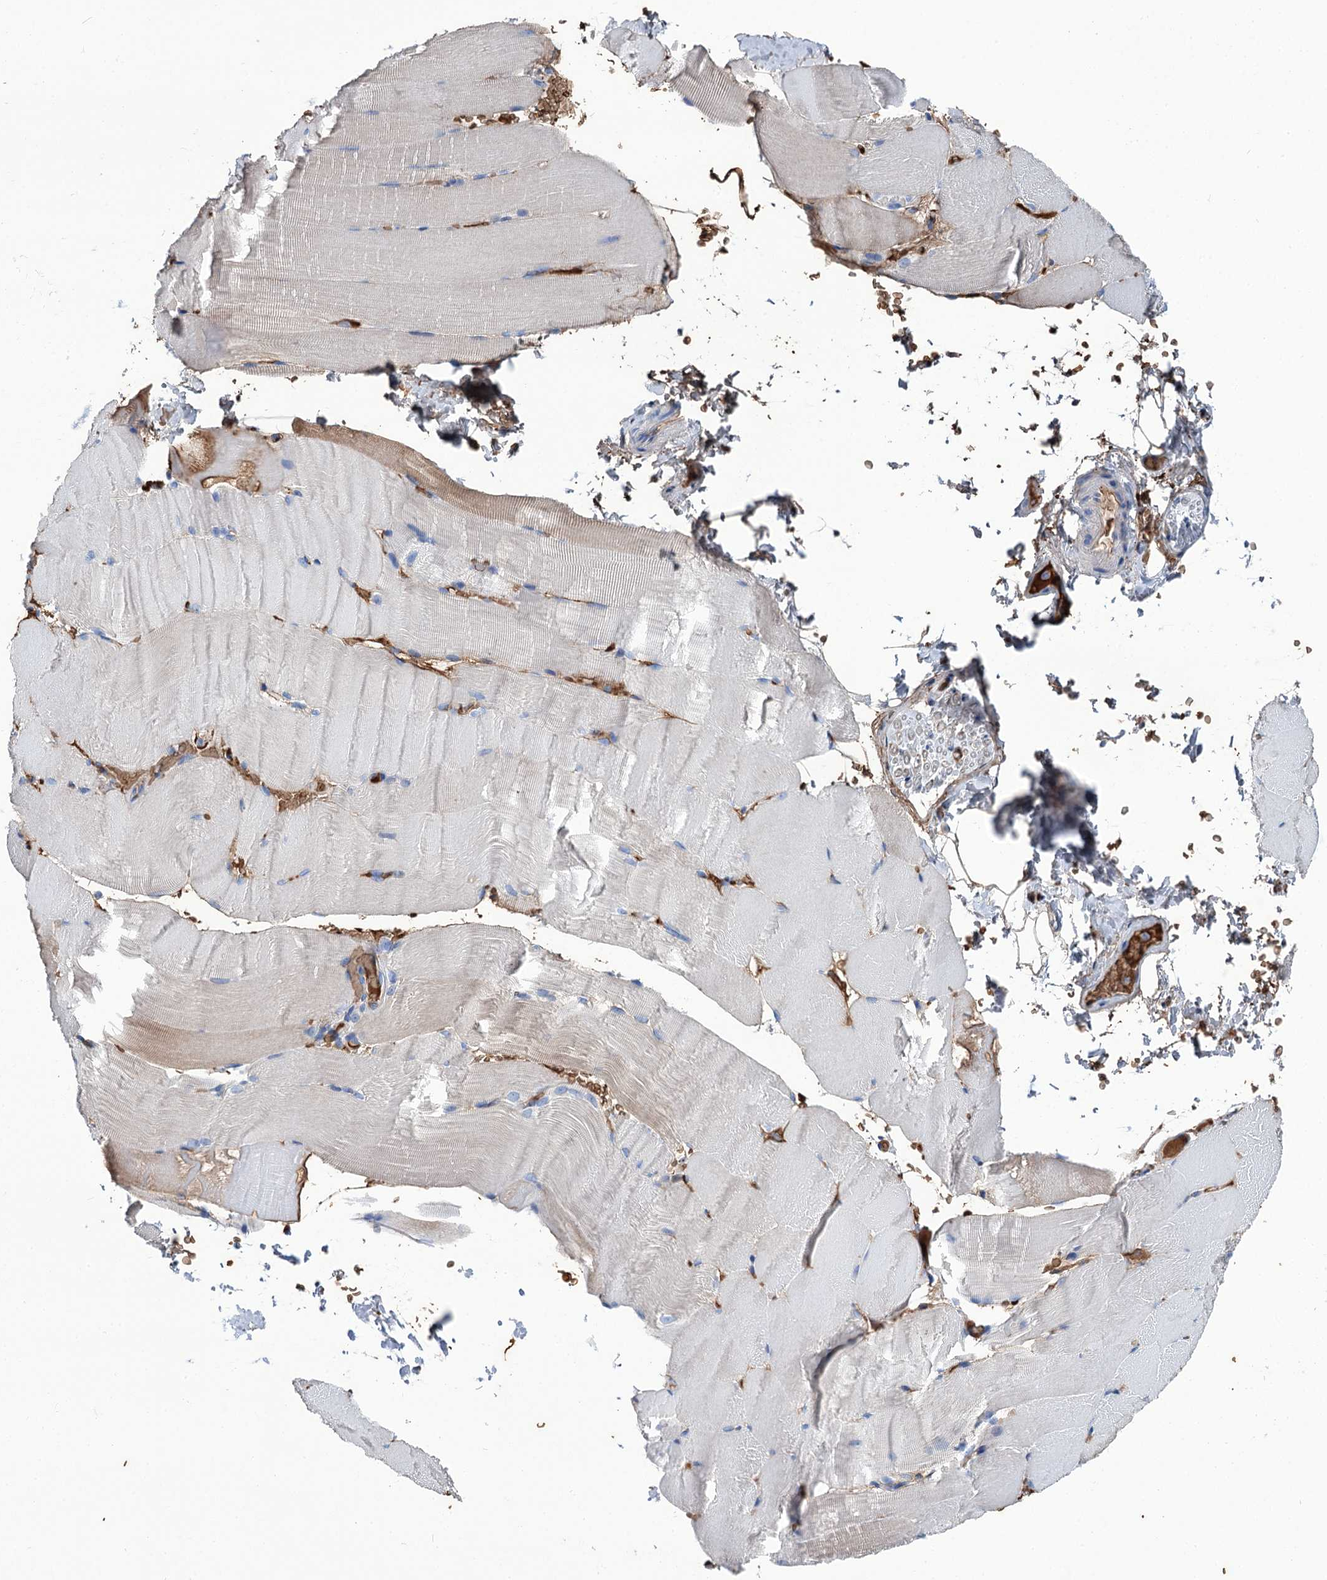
{"staining": {"intensity": "weak", "quantity": "<25%", "location": "cytoplasmic/membranous"}, "tissue": "skeletal muscle", "cell_type": "Myocytes", "image_type": "normal", "snomed": [{"axis": "morphology", "description": "Normal tissue, NOS"}, {"axis": "topography", "description": "Skeletal muscle"}, {"axis": "topography", "description": "Parathyroid gland"}], "caption": "Normal skeletal muscle was stained to show a protein in brown. There is no significant staining in myocytes. (DAB (3,3'-diaminobenzidine) immunohistochemistry (IHC) visualized using brightfield microscopy, high magnification).", "gene": "RPUSD3", "patient": {"sex": "female", "age": 37}}